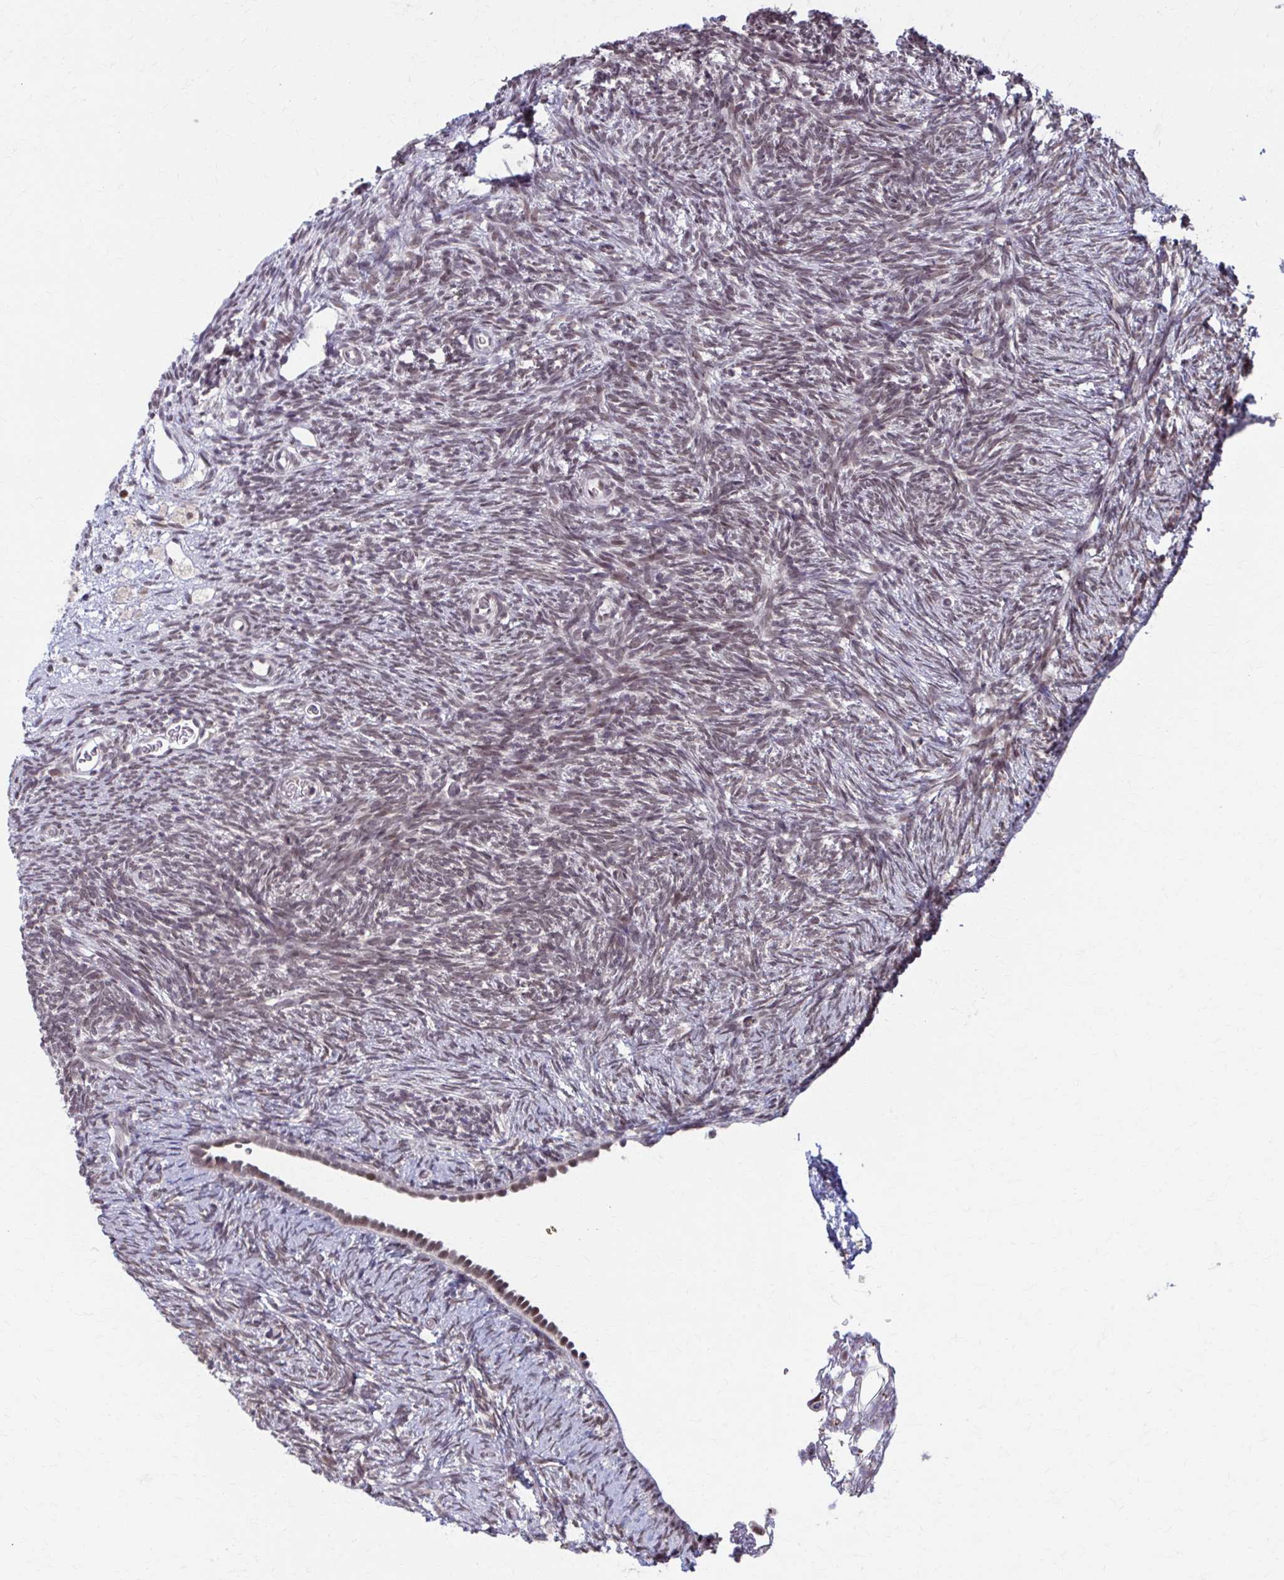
{"staining": {"intensity": "weak", "quantity": ">75%", "location": "cytoplasmic/membranous,nuclear"}, "tissue": "ovary", "cell_type": "Follicle cells", "image_type": "normal", "snomed": [{"axis": "morphology", "description": "Normal tissue, NOS"}, {"axis": "topography", "description": "Ovary"}], "caption": "Immunohistochemical staining of benign human ovary reveals weak cytoplasmic/membranous,nuclear protein expression in approximately >75% of follicle cells. (Stains: DAB in brown, nuclei in blue, Microscopy: brightfield microscopy at high magnification).", "gene": "SETBP1", "patient": {"sex": "female", "age": 39}}